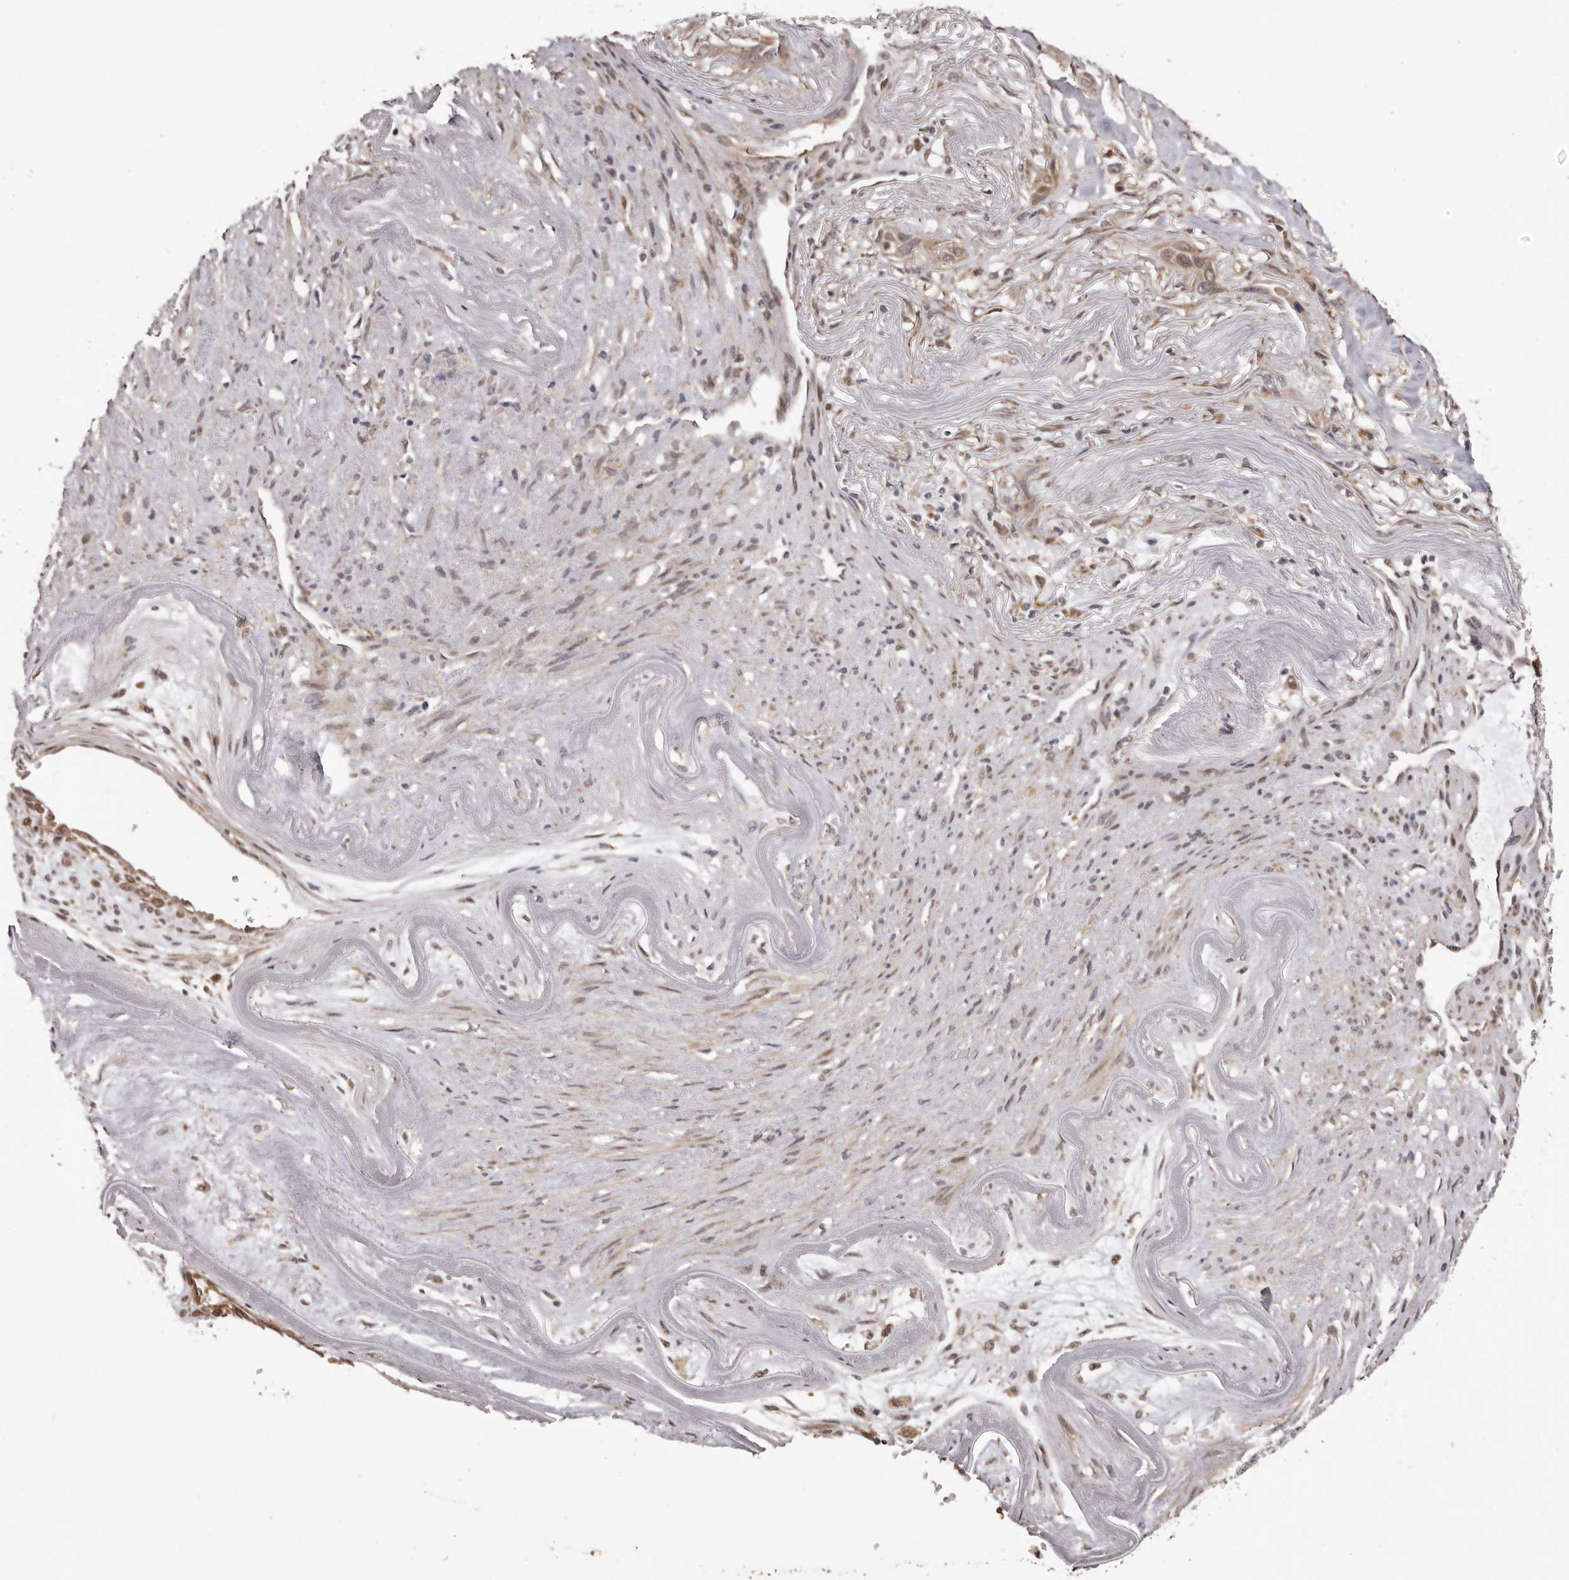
{"staining": {"intensity": "weak", "quantity": ">75%", "location": "cytoplasmic/membranous"}, "tissue": "pancreatic cancer", "cell_type": "Tumor cells", "image_type": "cancer", "snomed": [{"axis": "morphology", "description": "Adenocarcinoma, NOS"}, {"axis": "topography", "description": "Pancreas"}], "caption": "Tumor cells demonstrate weak cytoplasmic/membranous staining in about >75% of cells in pancreatic cancer (adenocarcinoma). (IHC, brightfield microscopy, high magnification).", "gene": "ZCCHC7", "patient": {"sex": "female", "age": 60}}